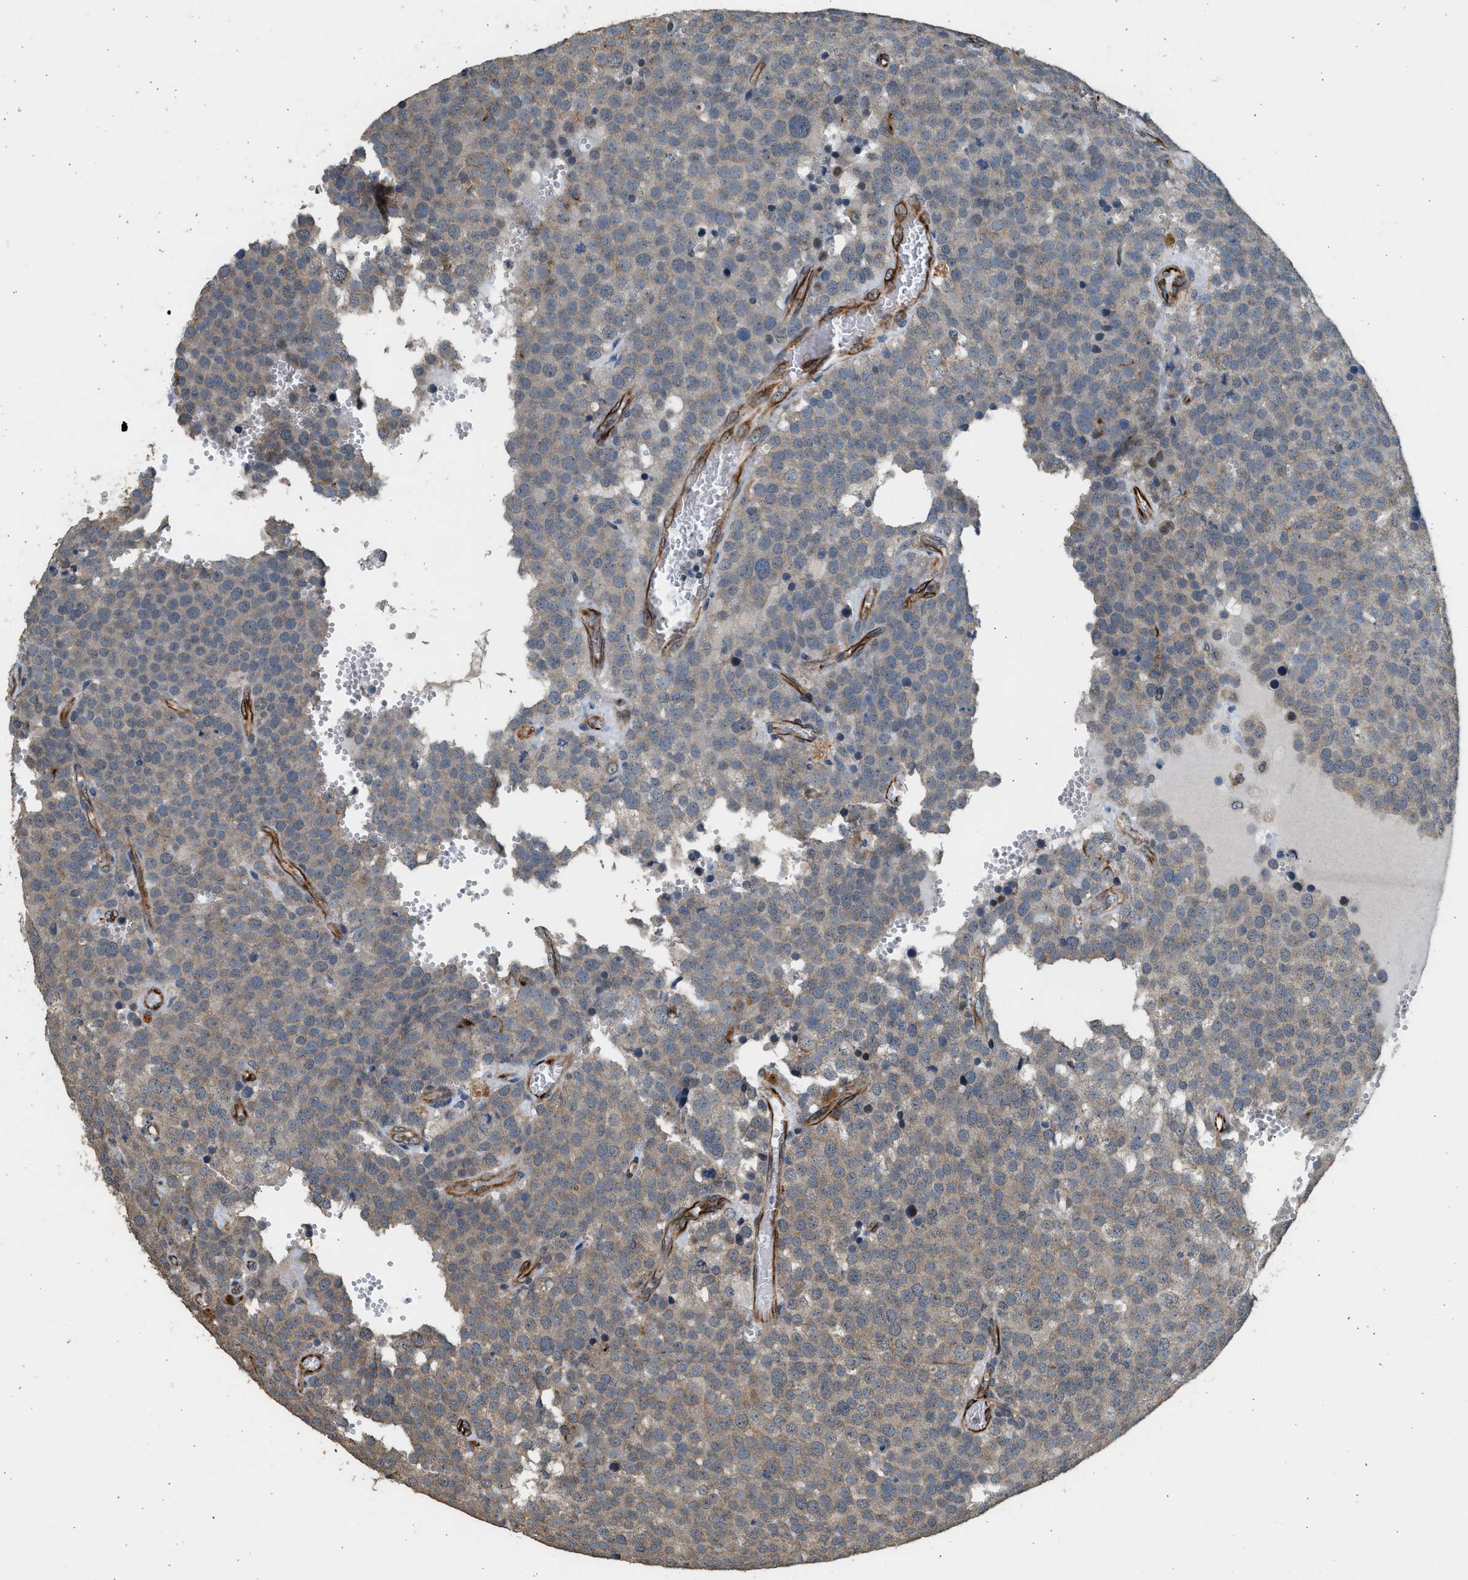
{"staining": {"intensity": "weak", "quantity": "25%-75%", "location": "cytoplasmic/membranous"}, "tissue": "testis cancer", "cell_type": "Tumor cells", "image_type": "cancer", "snomed": [{"axis": "morphology", "description": "Normal tissue, NOS"}, {"axis": "morphology", "description": "Seminoma, NOS"}, {"axis": "topography", "description": "Testis"}], "caption": "Testis cancer stained for a protein shows weak cytoplasmic/membranous positivity in tumor cells.", "gene": "PCLO", "patient": {"sex": "male", "age": 71}}